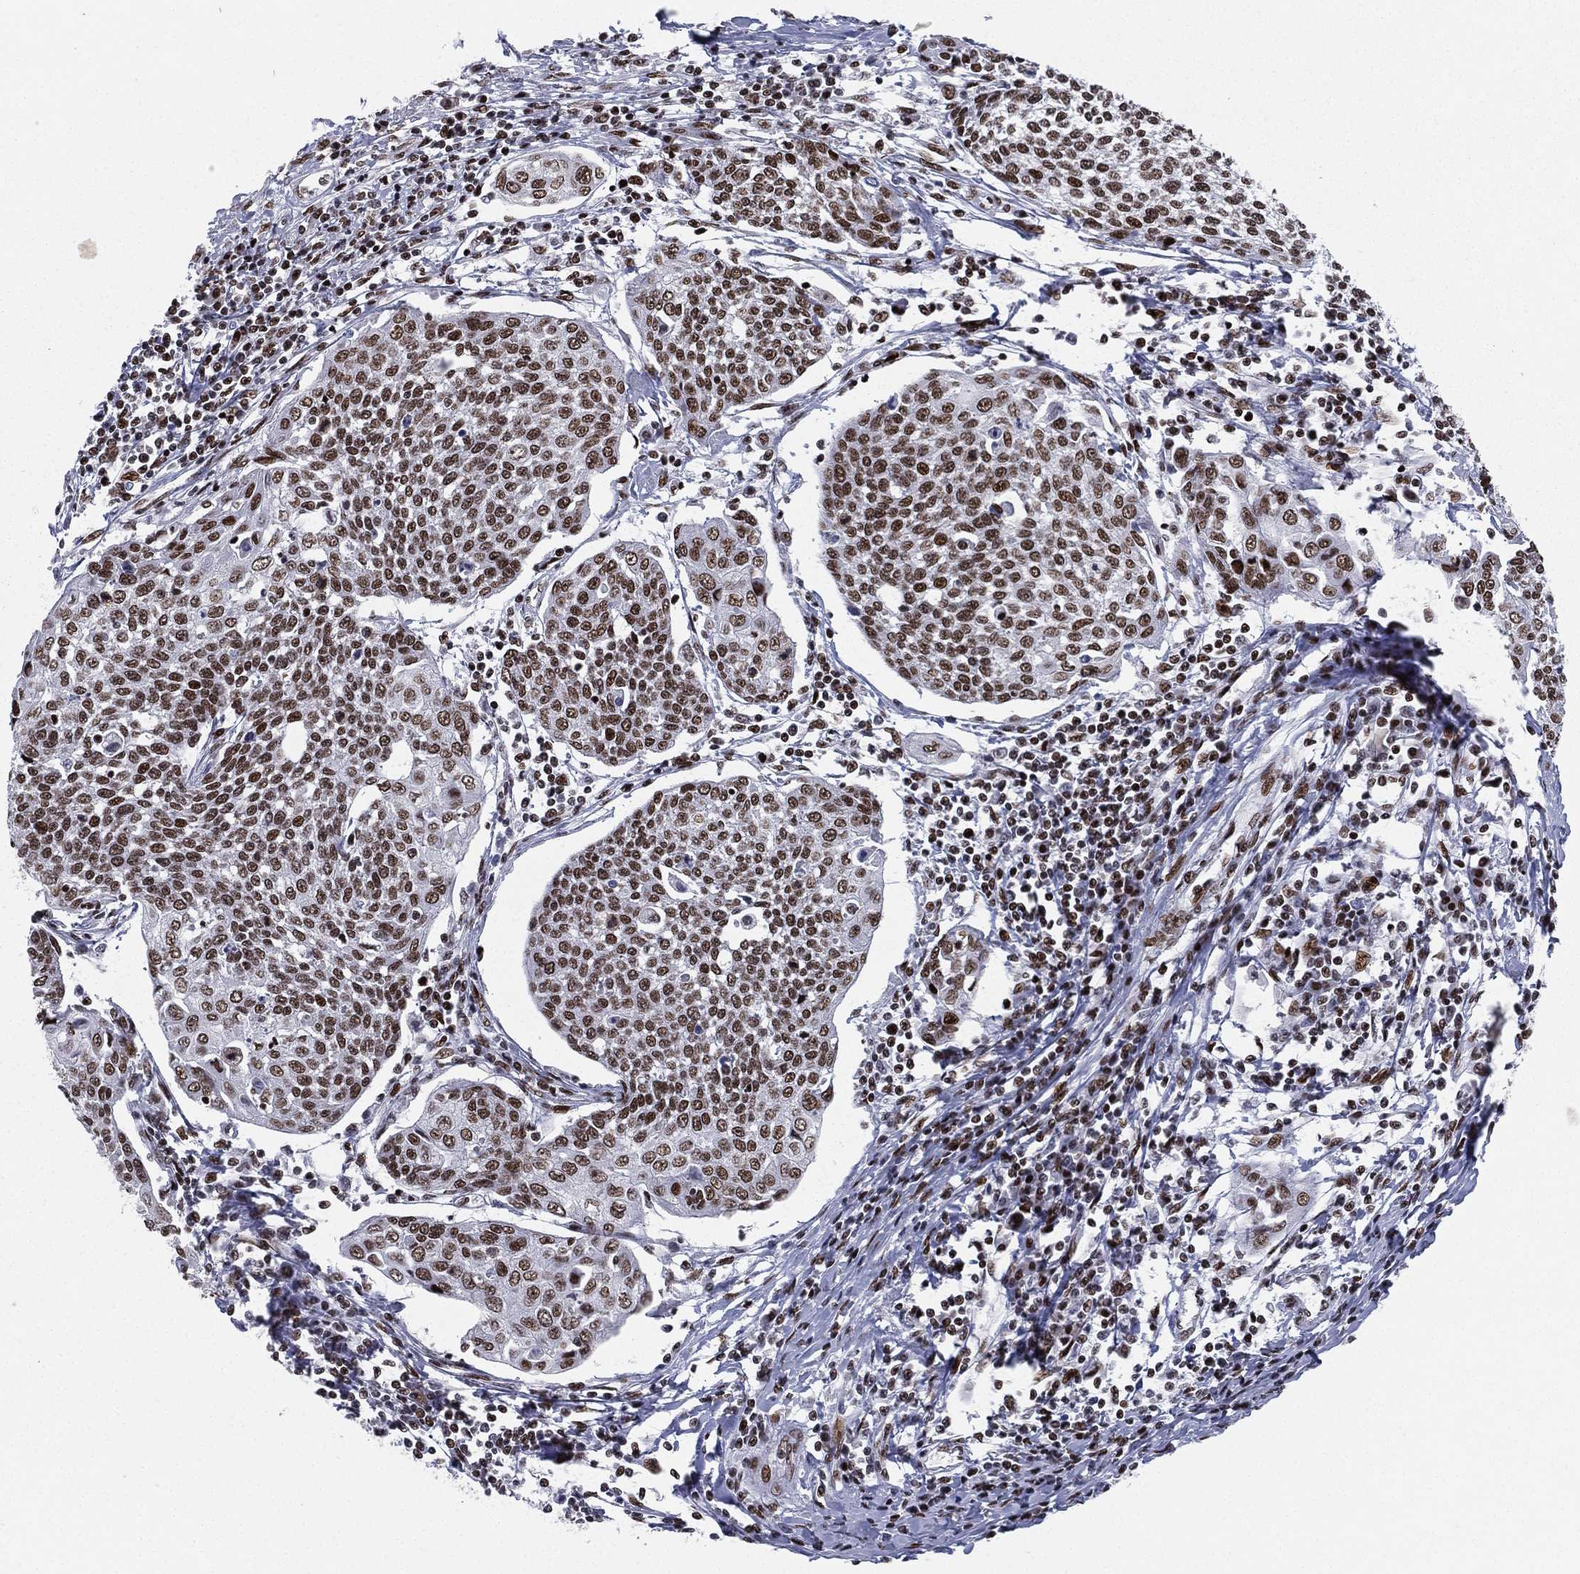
{"staining": {"intensity": "strong", "quantity": ">75%", "location": "nuclear"}, "tissue": "cervical cancer", "cell_type": "Tumor cells", "image_type": "cancer", "snomed": [{"axis": "morphology", "description": "Squamous cell carcinoma, NOS"}, {"axis": "topography", "description": "Cervix"}], "caption": "Squamous cell carcinoma (cervical) tissue demonstrates strong nuclear positivity in approximately >75% of tumor cells", "gene": "RTF1", "patient": {"sex": "female", "age": 34}}